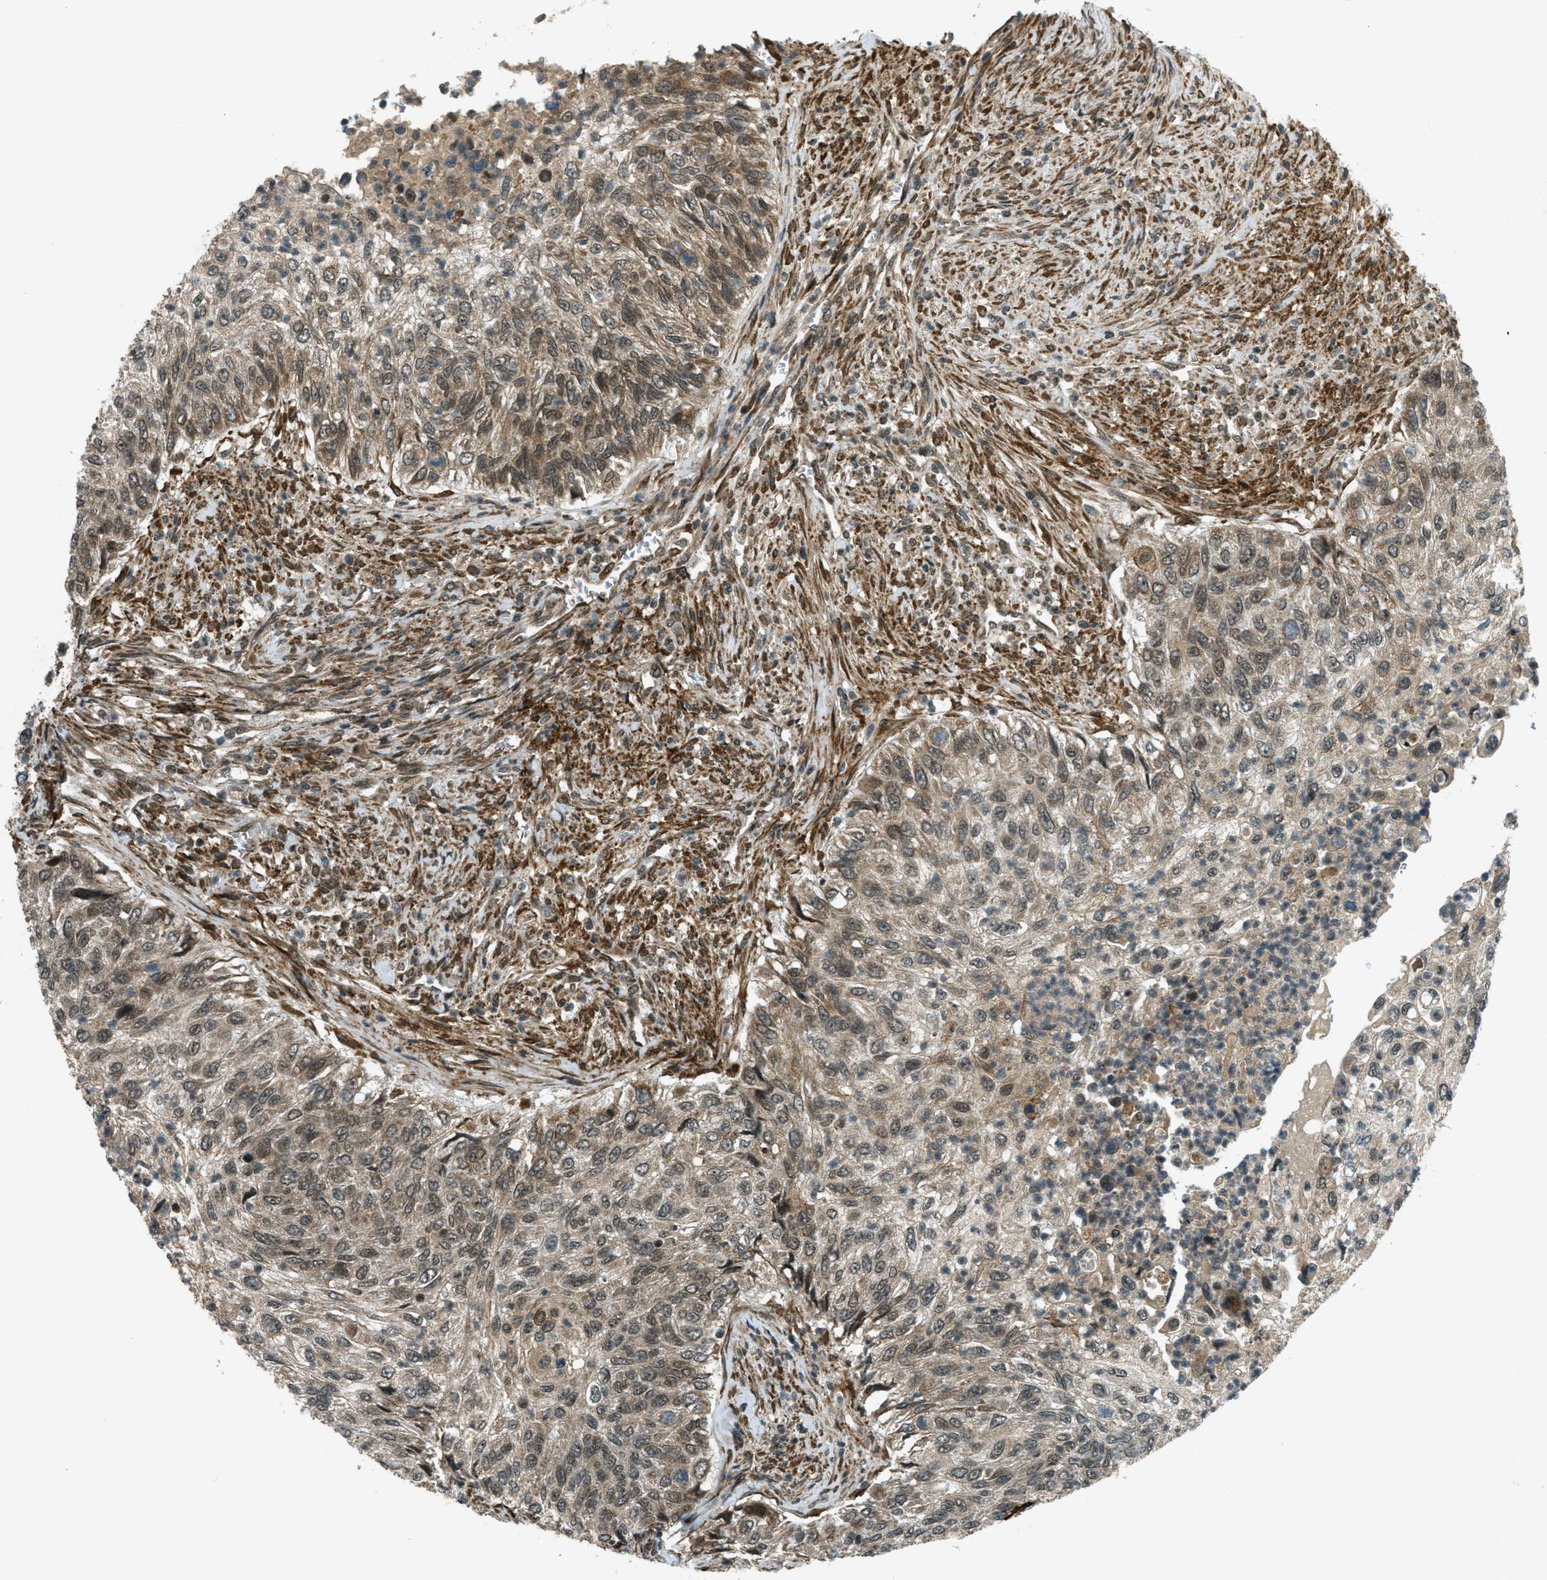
{"staining": {"intensity": "weak", "quantity": ">75%", "location": "cytoplasmic/membranous"}, "tissue": "urothelial cancer", "cell_type": "Tumor cells", "image_type": "cancer", "snomed": [{"axis": "morphology", "description": "Urothelial carcinoma, High grade"}, {"axis": "topography", "description": "Urinary bladder"}], "caption": "Urothelial cancer stained with a brown dye reveals weak cytoplasmic/membranous positive staining in about >75% of tumor cells.", "gene": "EIF2AK3", "patient": {"sex": "female", "age": 60}}